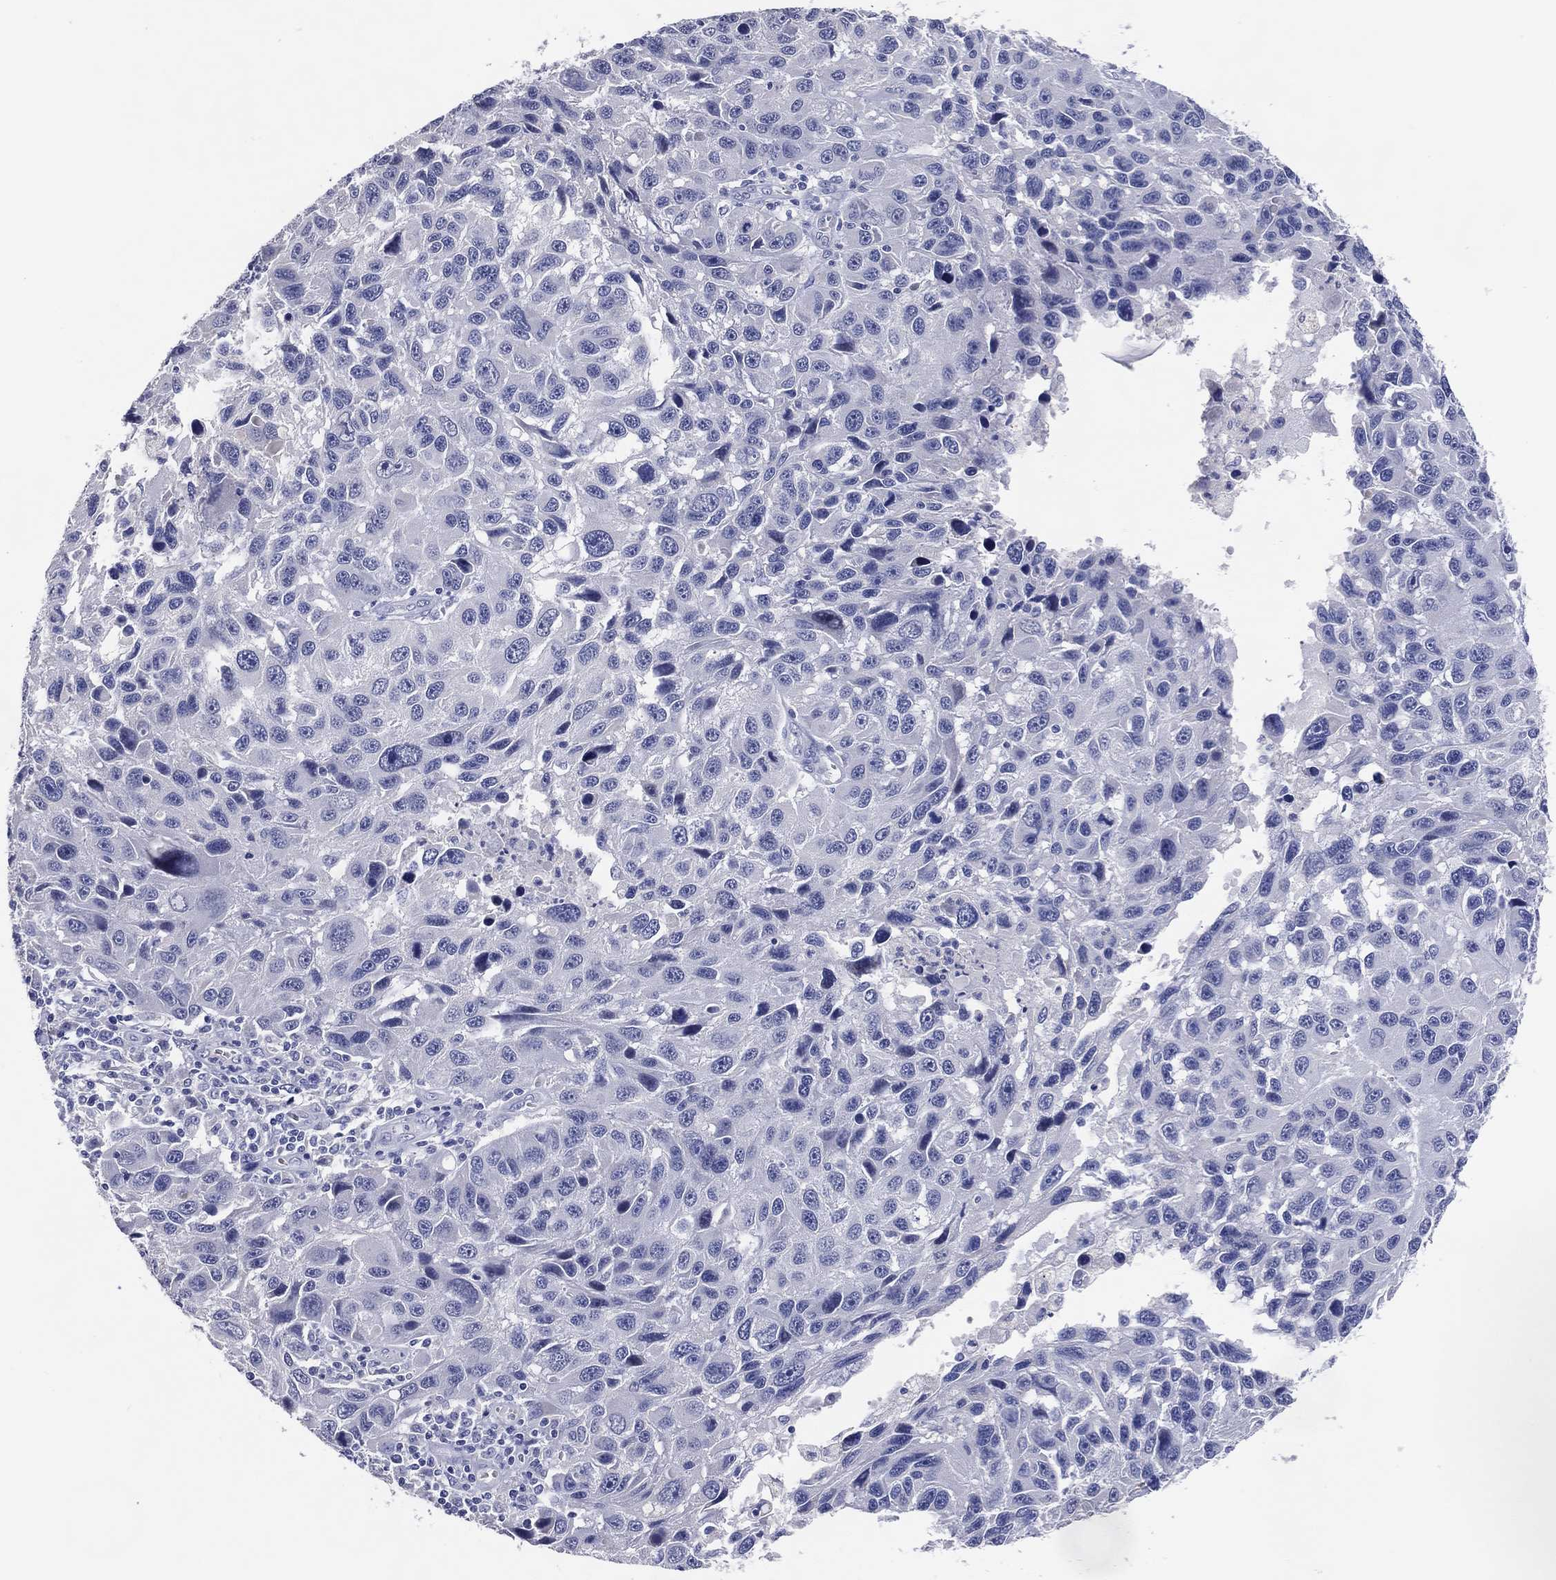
{"staining": {"intensity": "negative", "quantity": "none", "location": "none"}, "tissue": "melanoma", "cell_type": "Tumor cells", "image_type": "cancer", "snomed": [{"axis": "morphology", "description": "Malignant melanoma, NOS"}, {"axis": "topography", "description": "Skin"}], "caption": "An IHC image of malignant melanoma is shown. There is no staining in tumor cells of malignant melanoma.", "gene": "DNAH6", "patient": {"sex": "male", "age": 53}}